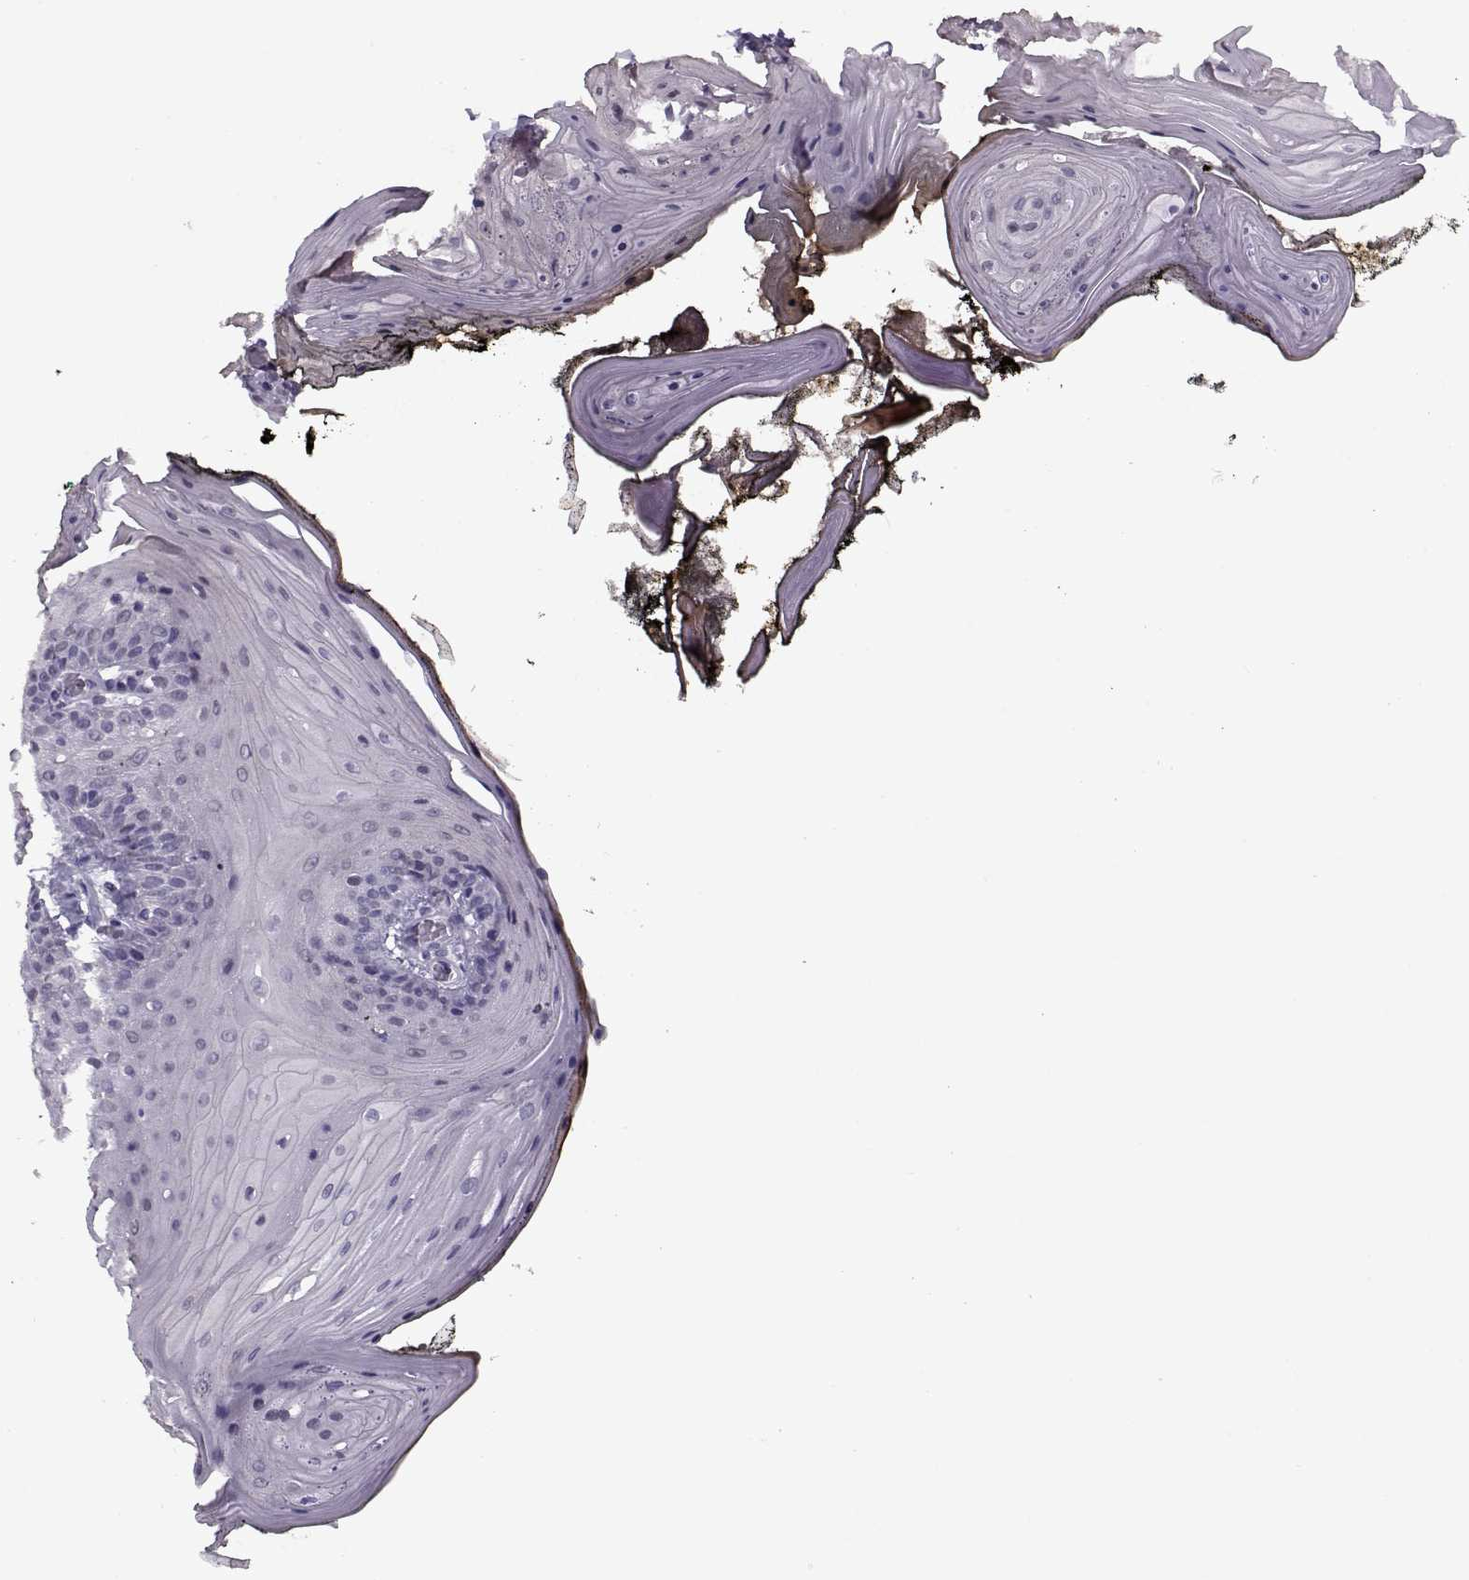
{"staining": {"intensity": "negative", "quantity": "none", "location": "none"}, "tissue": "oral mucosa", "cell_type": "Squamous epithelial cells", "image_type": "normal", "snomed": [{"axis": "morphology", "description": "Normal tissue, NOS"}, {"axis": "topography", "description": "Oral tissue"}], "caption": "The image demonstrates no staining of squamous epithelial cells in unremarkable oral mucosa. (DAB IHC visualized using brightfield microscopy, high magnification).", "gene": "SEC16B", "patient": {"sex": "male", "age": 9}}